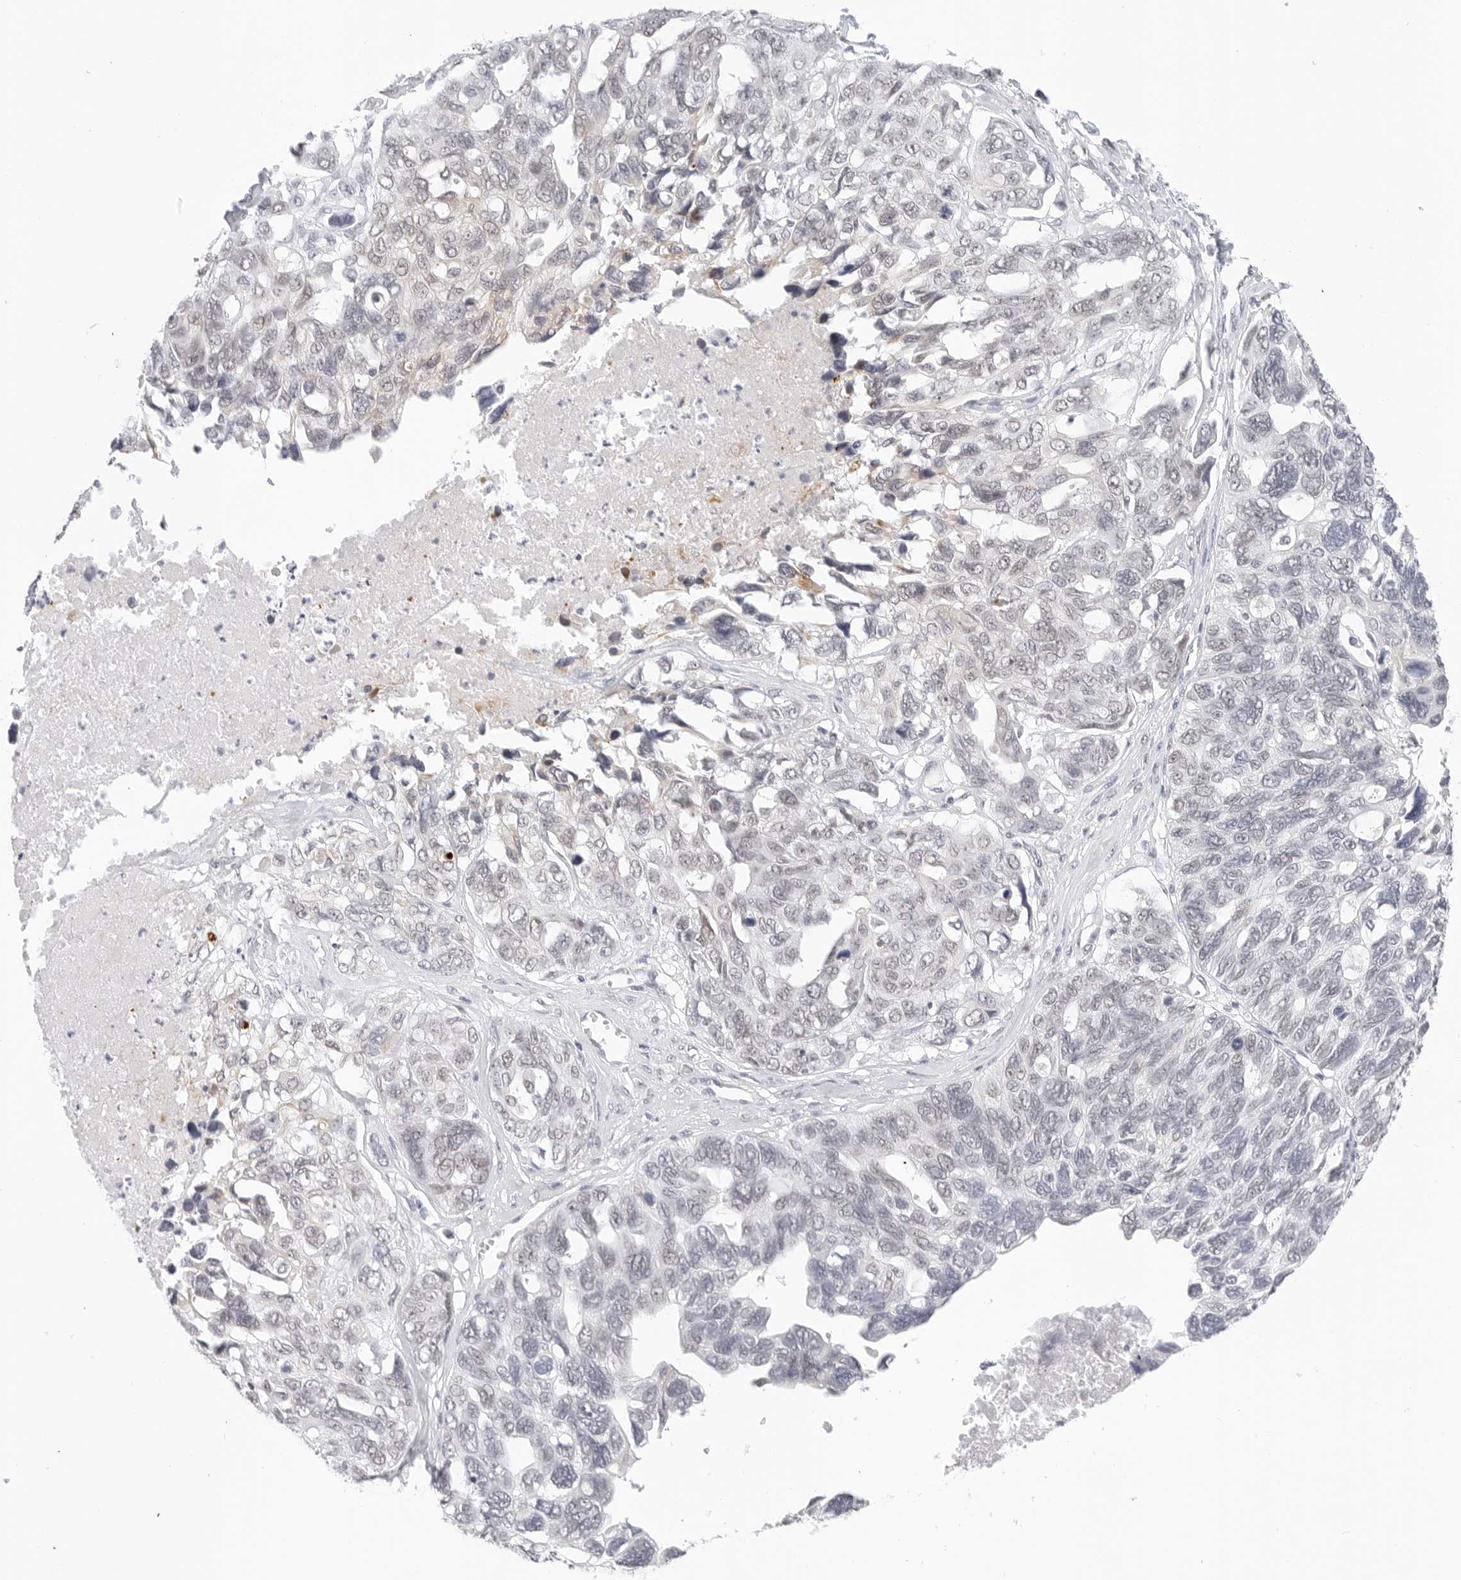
{"staining": {"intensity": "negative", "quantity": "none", "location": "none"}, "tissue": "ovarian cancer", "cell_type": "Tumor cells", "image_type": "cancer", "snomed": [{"axis": "morphology", "description": "Cystadenocarcinoma, serous, NOS"}, {"axis": "topography", "description": "Ovary"}], "caption": "There is no significant staining in tumor cells of ovarian cancer.", "gene": "TSEN2", "patient": {"sex": "female", "age": 79}}